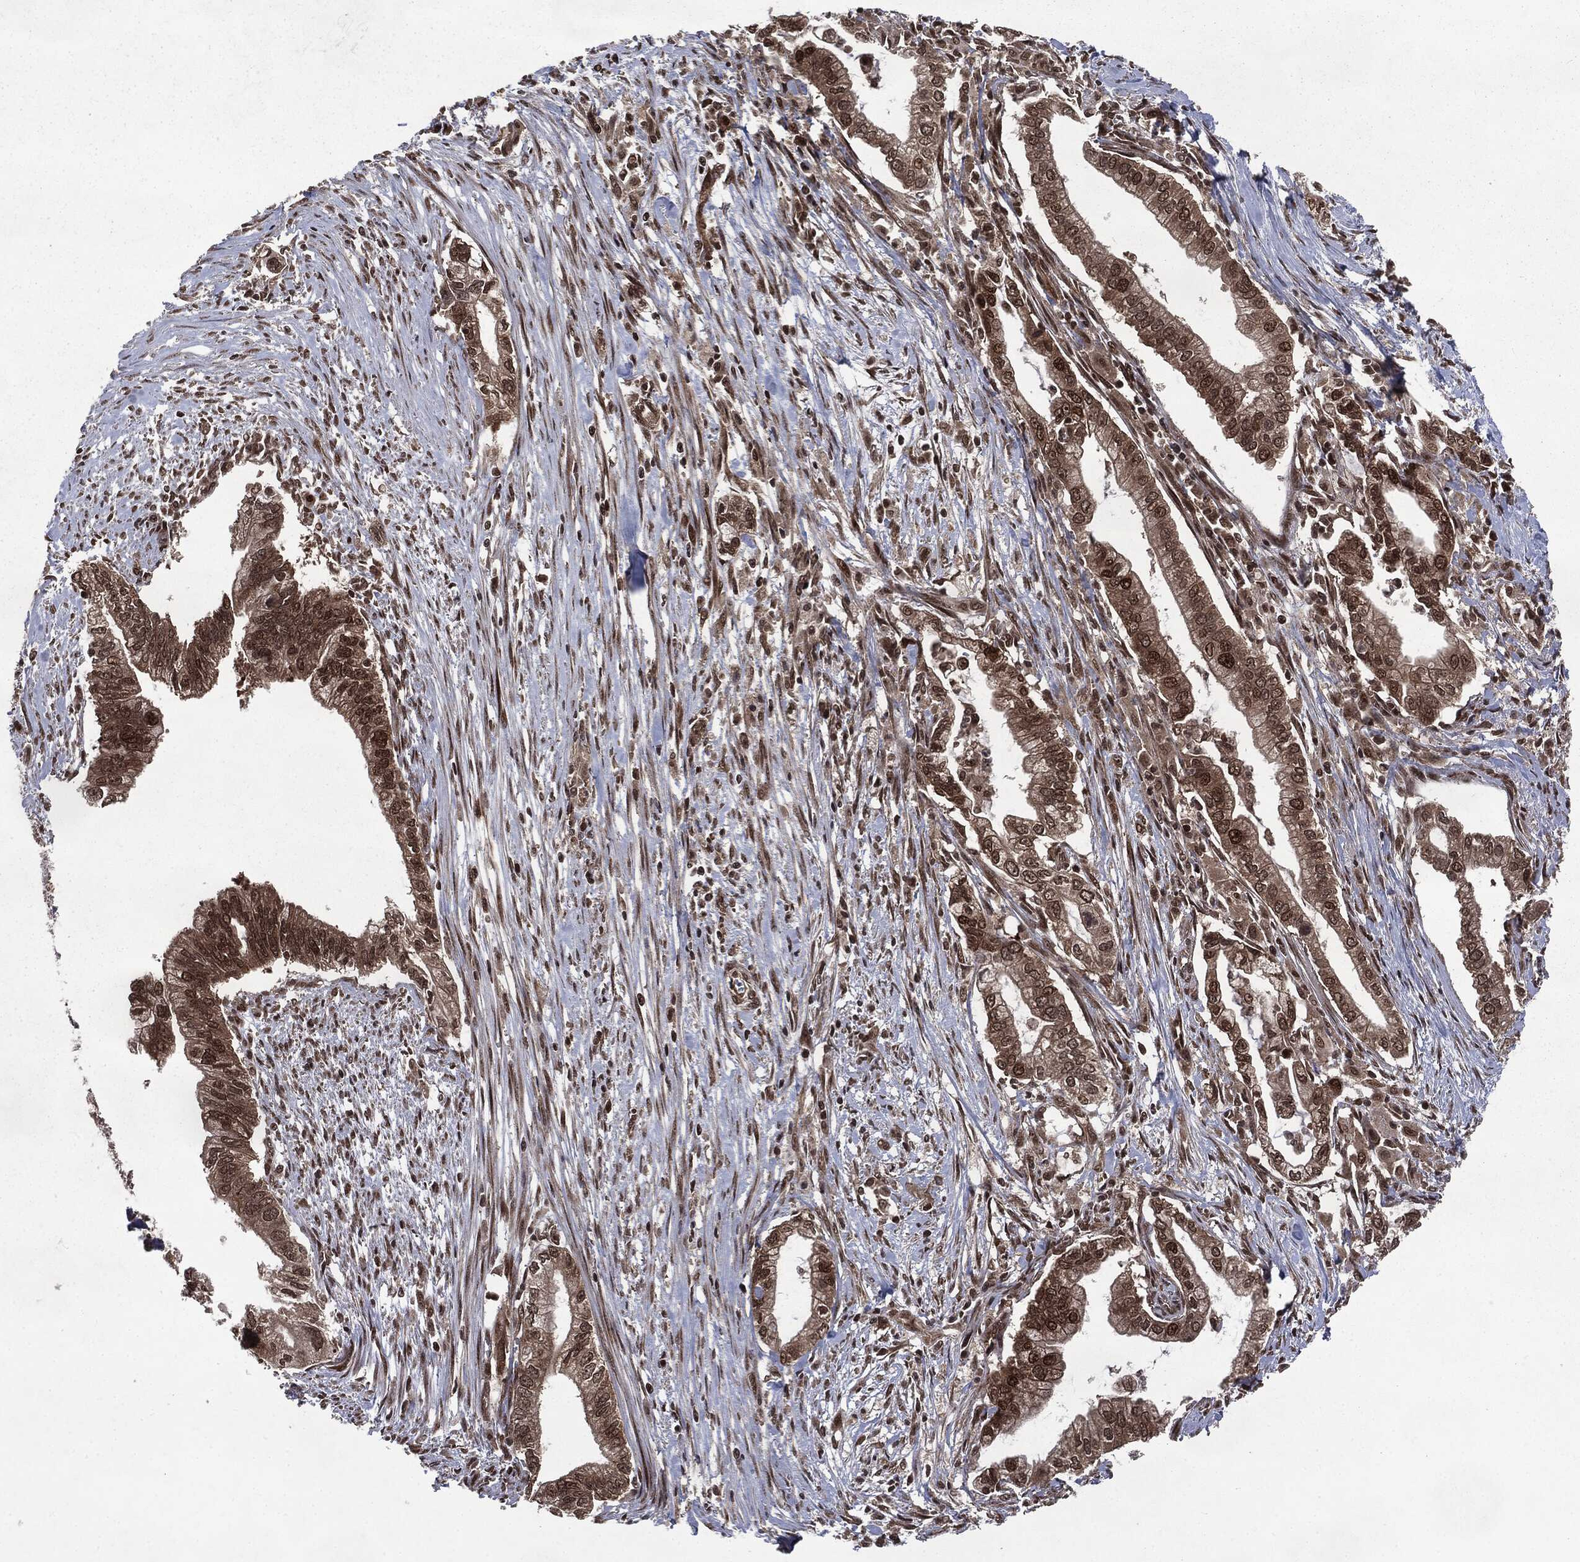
{"staining": {"intensity": "strong", "quantity": ">75%", "location": "cytoplasmic/membranous,nuclear"}, "tissue": "pancreatic cancer", "cell_type": "Tumor cells", "image_type": "cancer", "snomed": [{"axis": "morphology", "description": "Adenocarcinoma, NOS"}, {"axis": "topography", "description": "Pancreas"}], "caption": "Pancreatic cancer was stained to show a protein in brown. There is high levels of strong cytoplasmic/membranous and nuclear staining in about >75% of tumor cells.", "gene": "STAU2", "patient": {"sex": "male", "age": 70}}